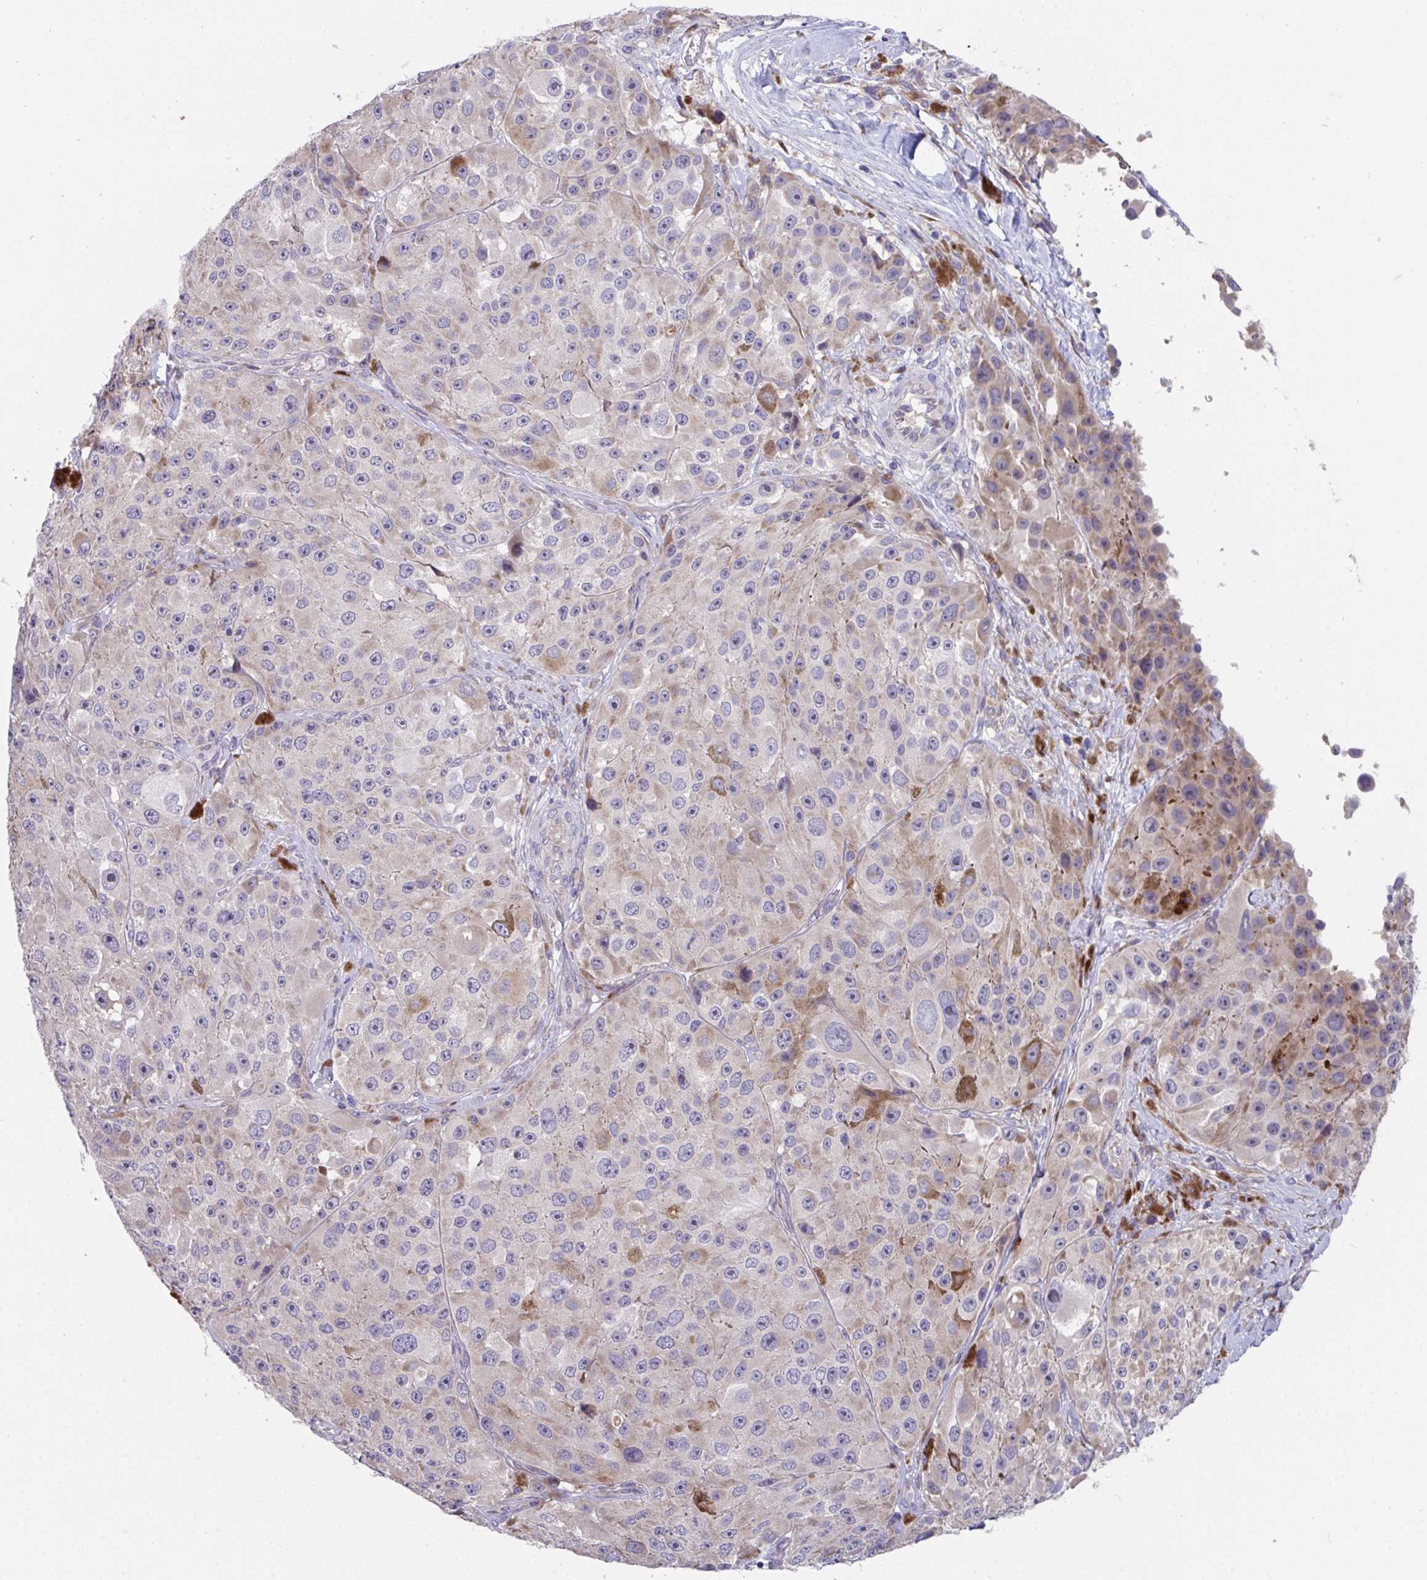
{"staining": {"intensity": "negative", "quantity": "none", "location": "none"}, "tissue": "melanoma", "cell_type": "Tumor cells", "image_type": "cancer", "snomed": [{"axis": "morphology", "description": "Malignant melanoma, Metastatic site"}, {"axis": "topography", "description": "Lymph node"}], "caption": "Immunohistochemical staining of human malignant melanoma (metastatic site) exhibits no significant positivity in tumor cells.", "gene": "SUSD4", "patient": {"sex": "male", "age": 62}}